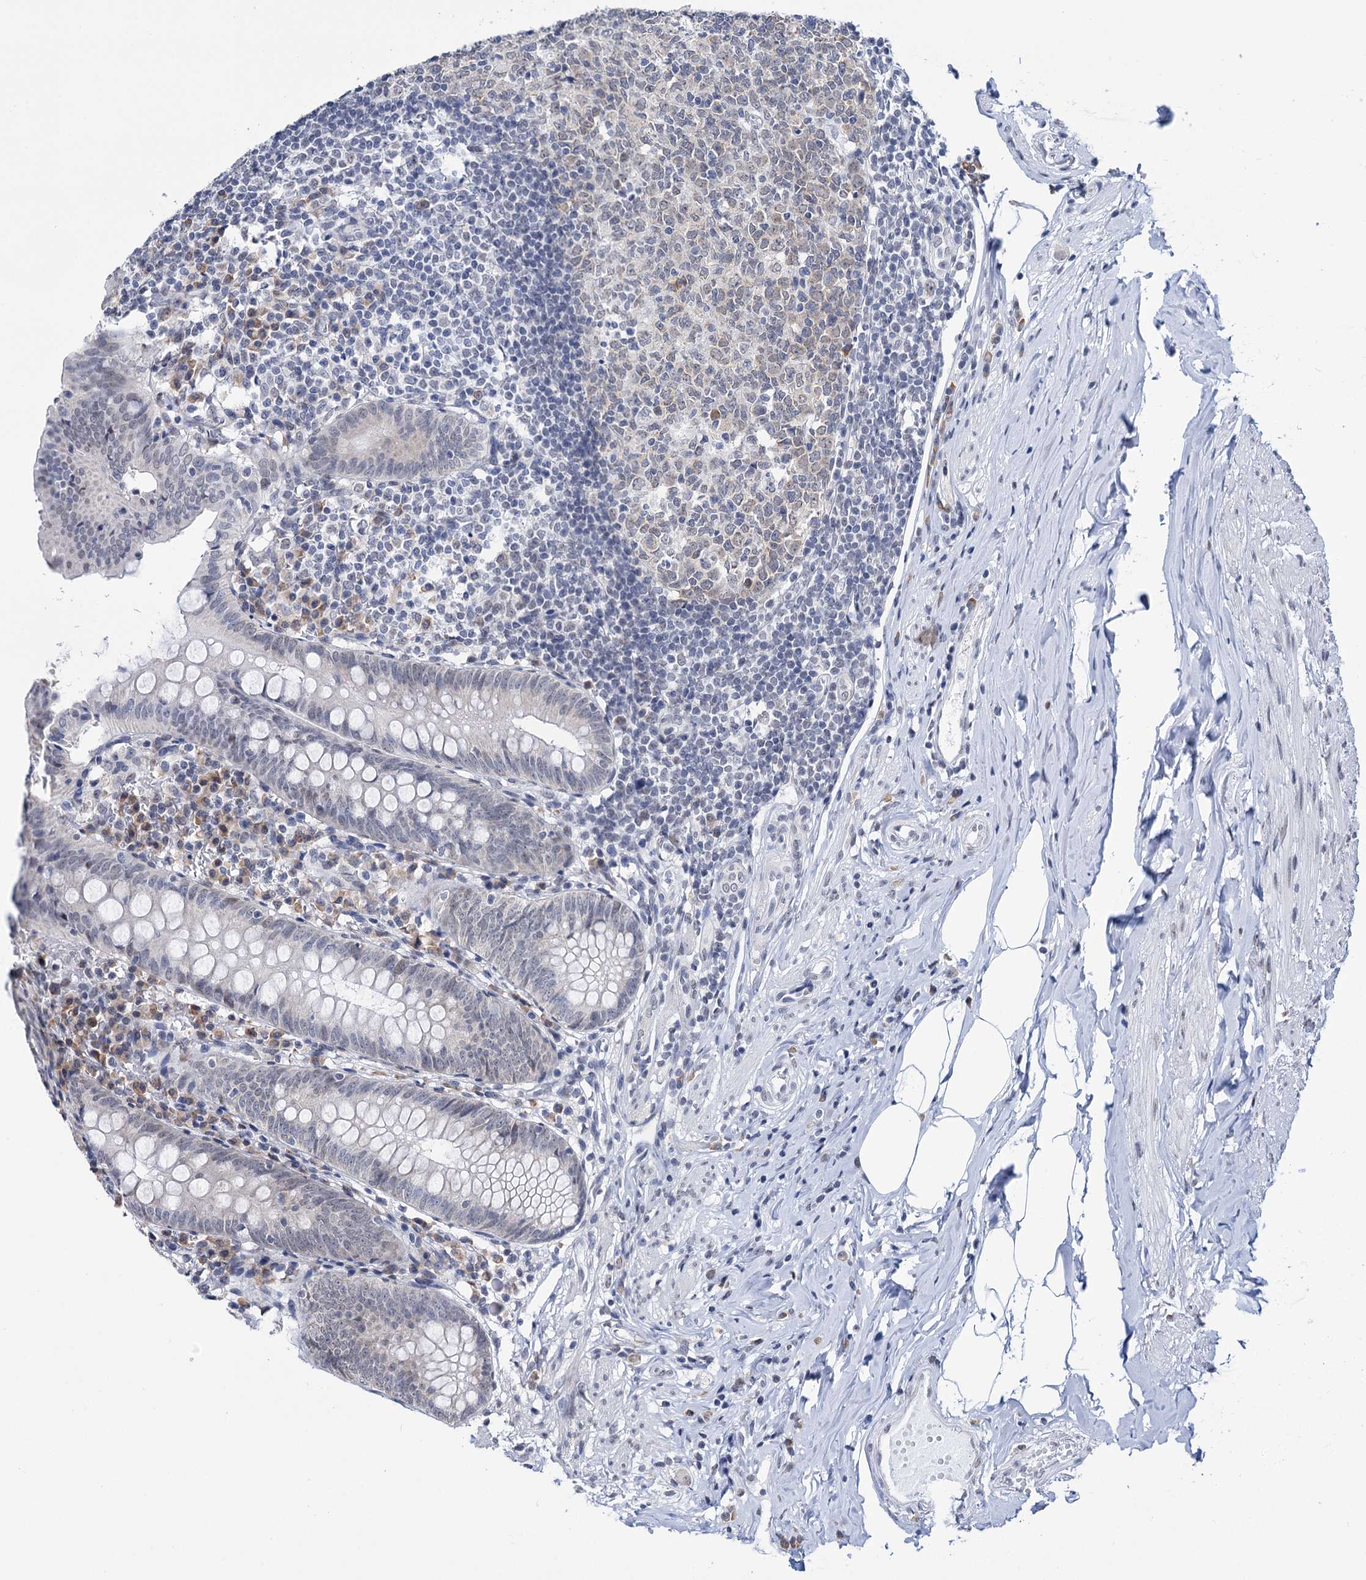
{"staining": {"intensity": "negative", "quantity": "none", "location": "none"}, "tissue": "appendix", "cell_type": "Glandular cells", "image_type": "normal", "snomed": [{"axis": "morphology", "description": "Normal tissue, NOS"}, {"axis": "topography", "description": "Appendix"}], "caption": "Human appendix stained for a protein using IHC shows no expression in glandular cells.", "gene": "SPATS2", "patient": {"sex": "female", "age": 54}}